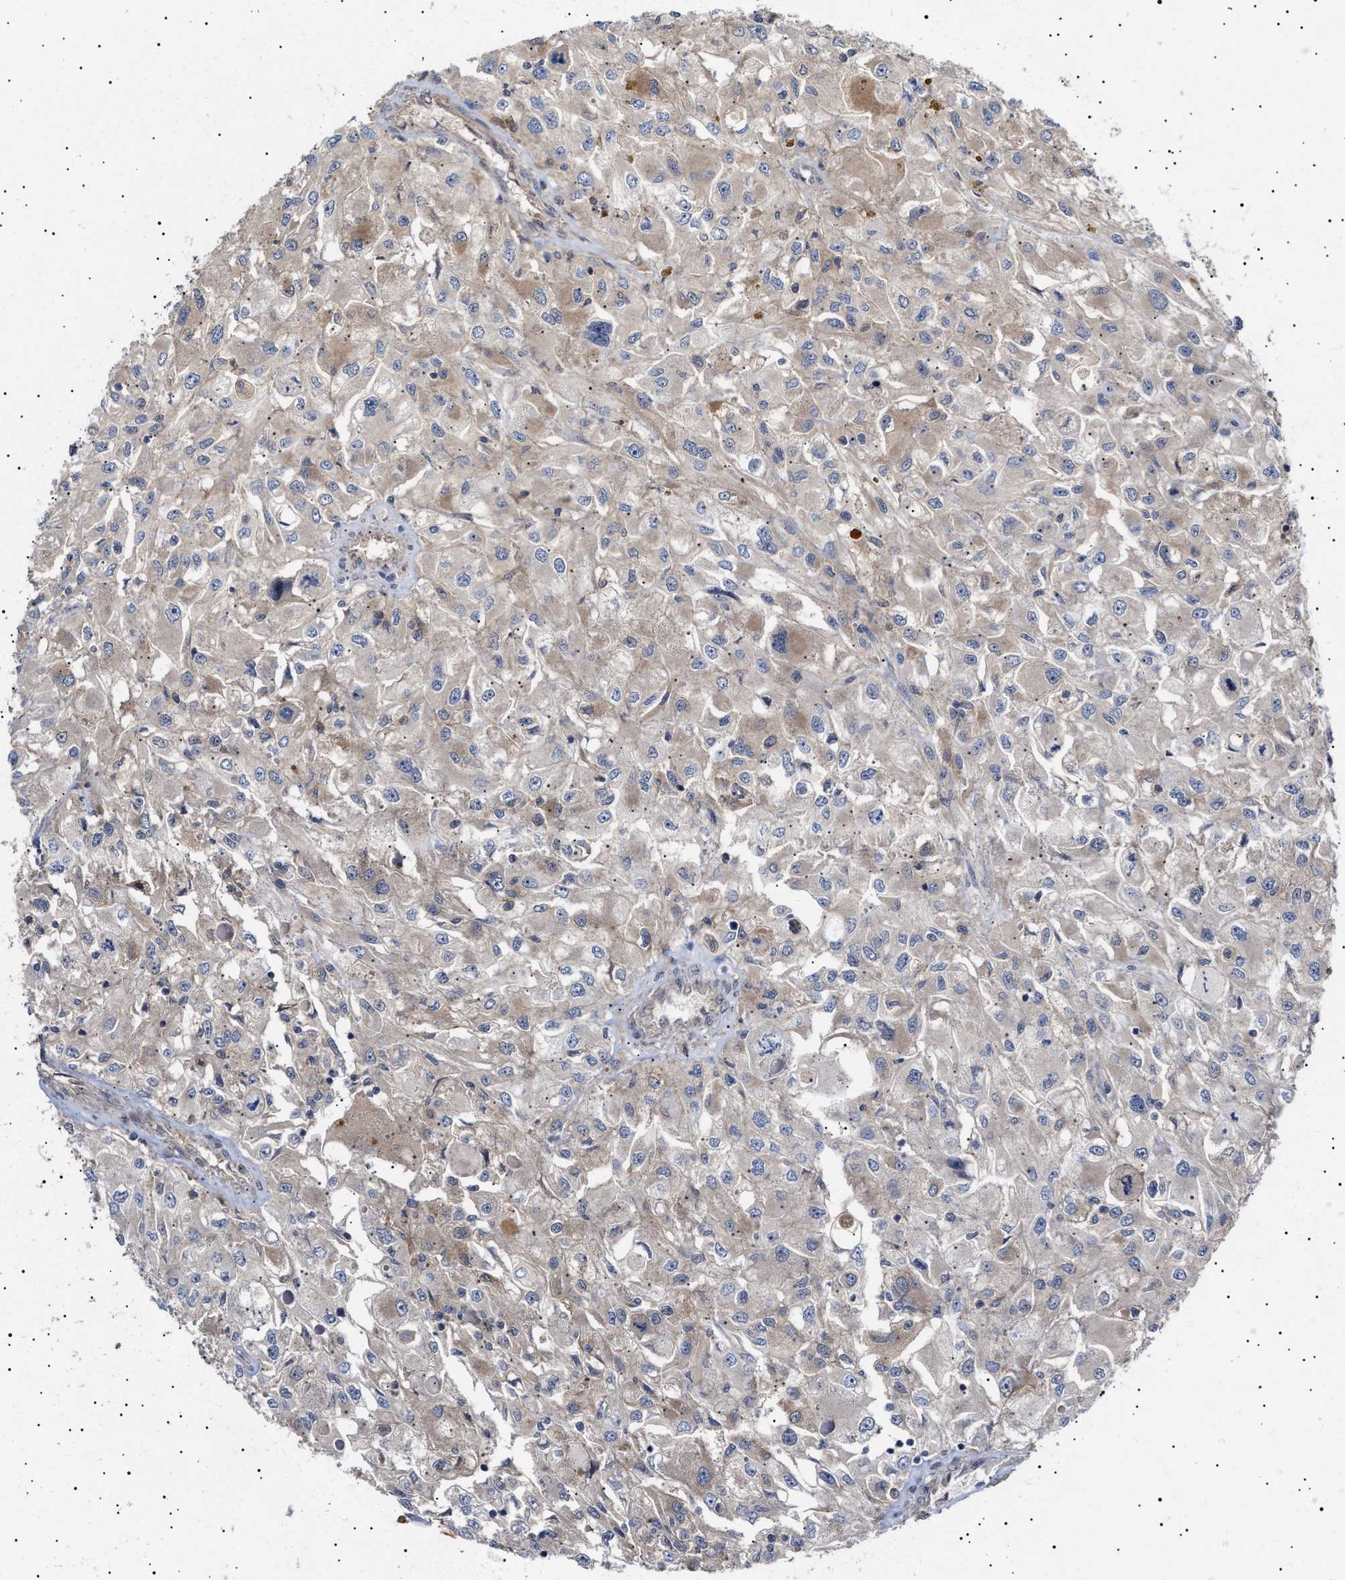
{"staining": {"intensity": "weak", "quantity": "25%-75%", "location": "cytoplasmic/membranous"}, "tissue": "renal cancer", "cell_type": "Tumor cells", "image_type": "cancer", "snomed": [{"axis": "morphology", "description": "Adenocarcinoma, NOS"}, {"axis": "topography", "description": "Kidney"}], "caption": "Renal adenocarcinoma stained with a brown dye reveals weak cytoplasmic/membranous positive positivity in about 25%-75% of tumor cells.", "gene": "NPLOC4", "patient": {"sex": "female", "age": 52}}